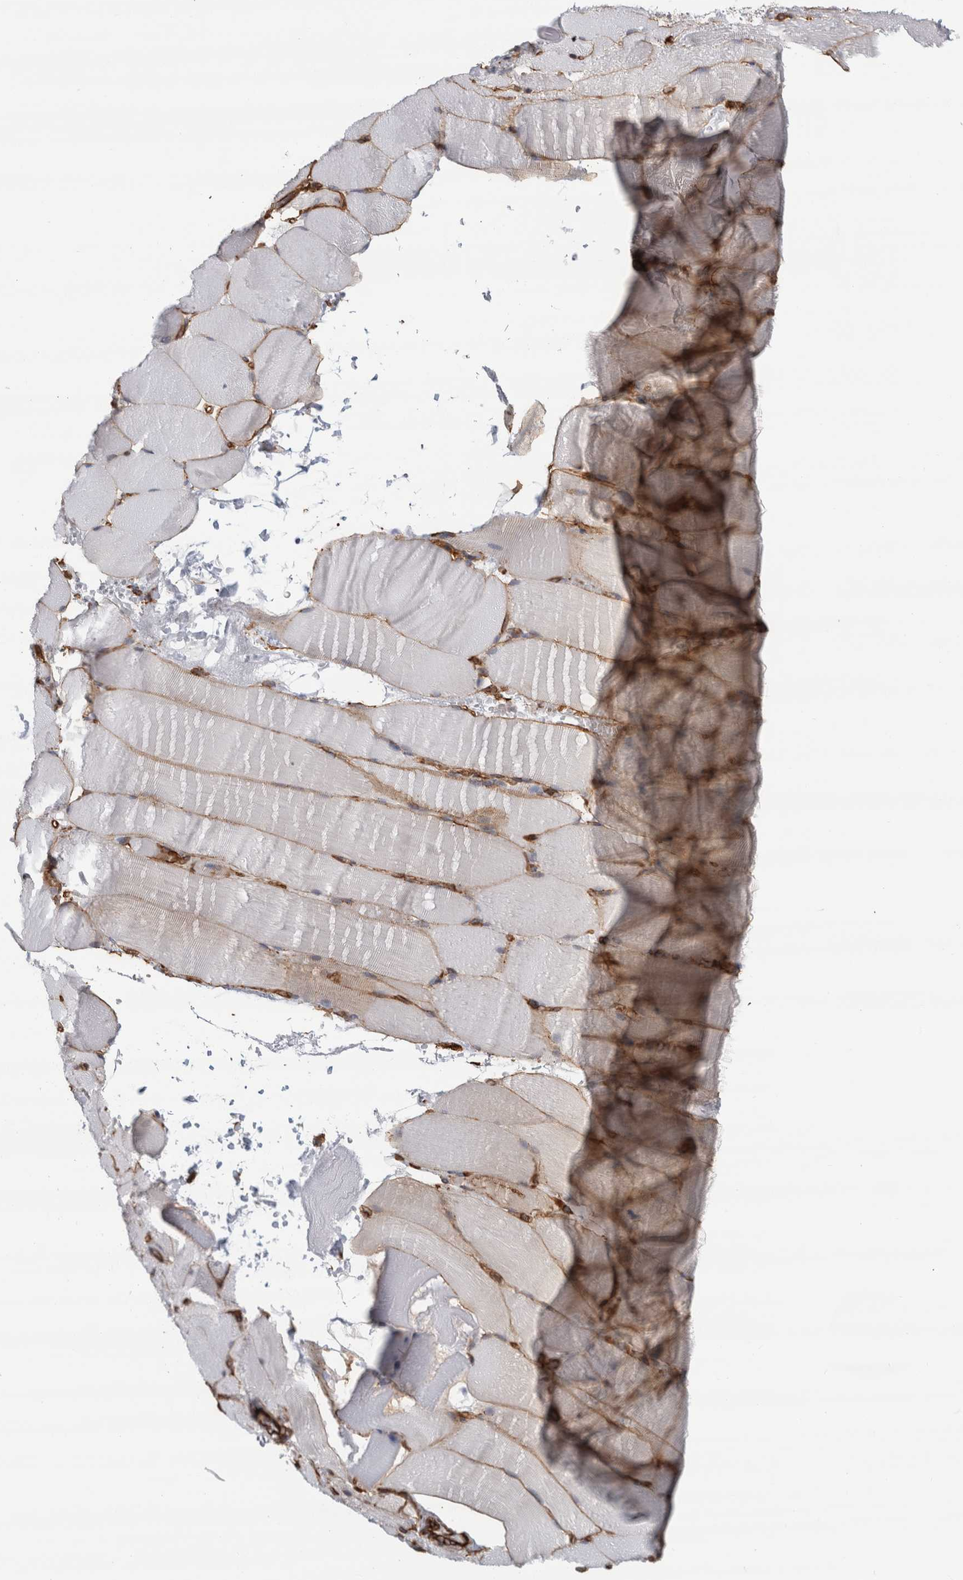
{"staining": {"intensity": "moderate", "quantity": ">75%", "location": "cytoplasmic/membranous"}, "tissue": "skeletal muscle", "cell_type": "Myocytes", "image_type": "normal", "snomed": [{"axis": "morphology", "description": "Normal tissue, NOS"}, {"axis": "topography", "description": "Skeletal muscle"}, {"axis": "topography", "description": "Parathyroid gland"}], "caption": "Immunohistochemical staining of normal skeletal muscle displays medium levels of moderate cytoplasmic/membranous positivity in approximately >75% of myocytes. (DAB (3,3'-diaminobenzidine) = brown stain, brightfield microscopy at high magnification).", "gene": "AHNAK", "patient": {"sex": "female", "age": 37}}